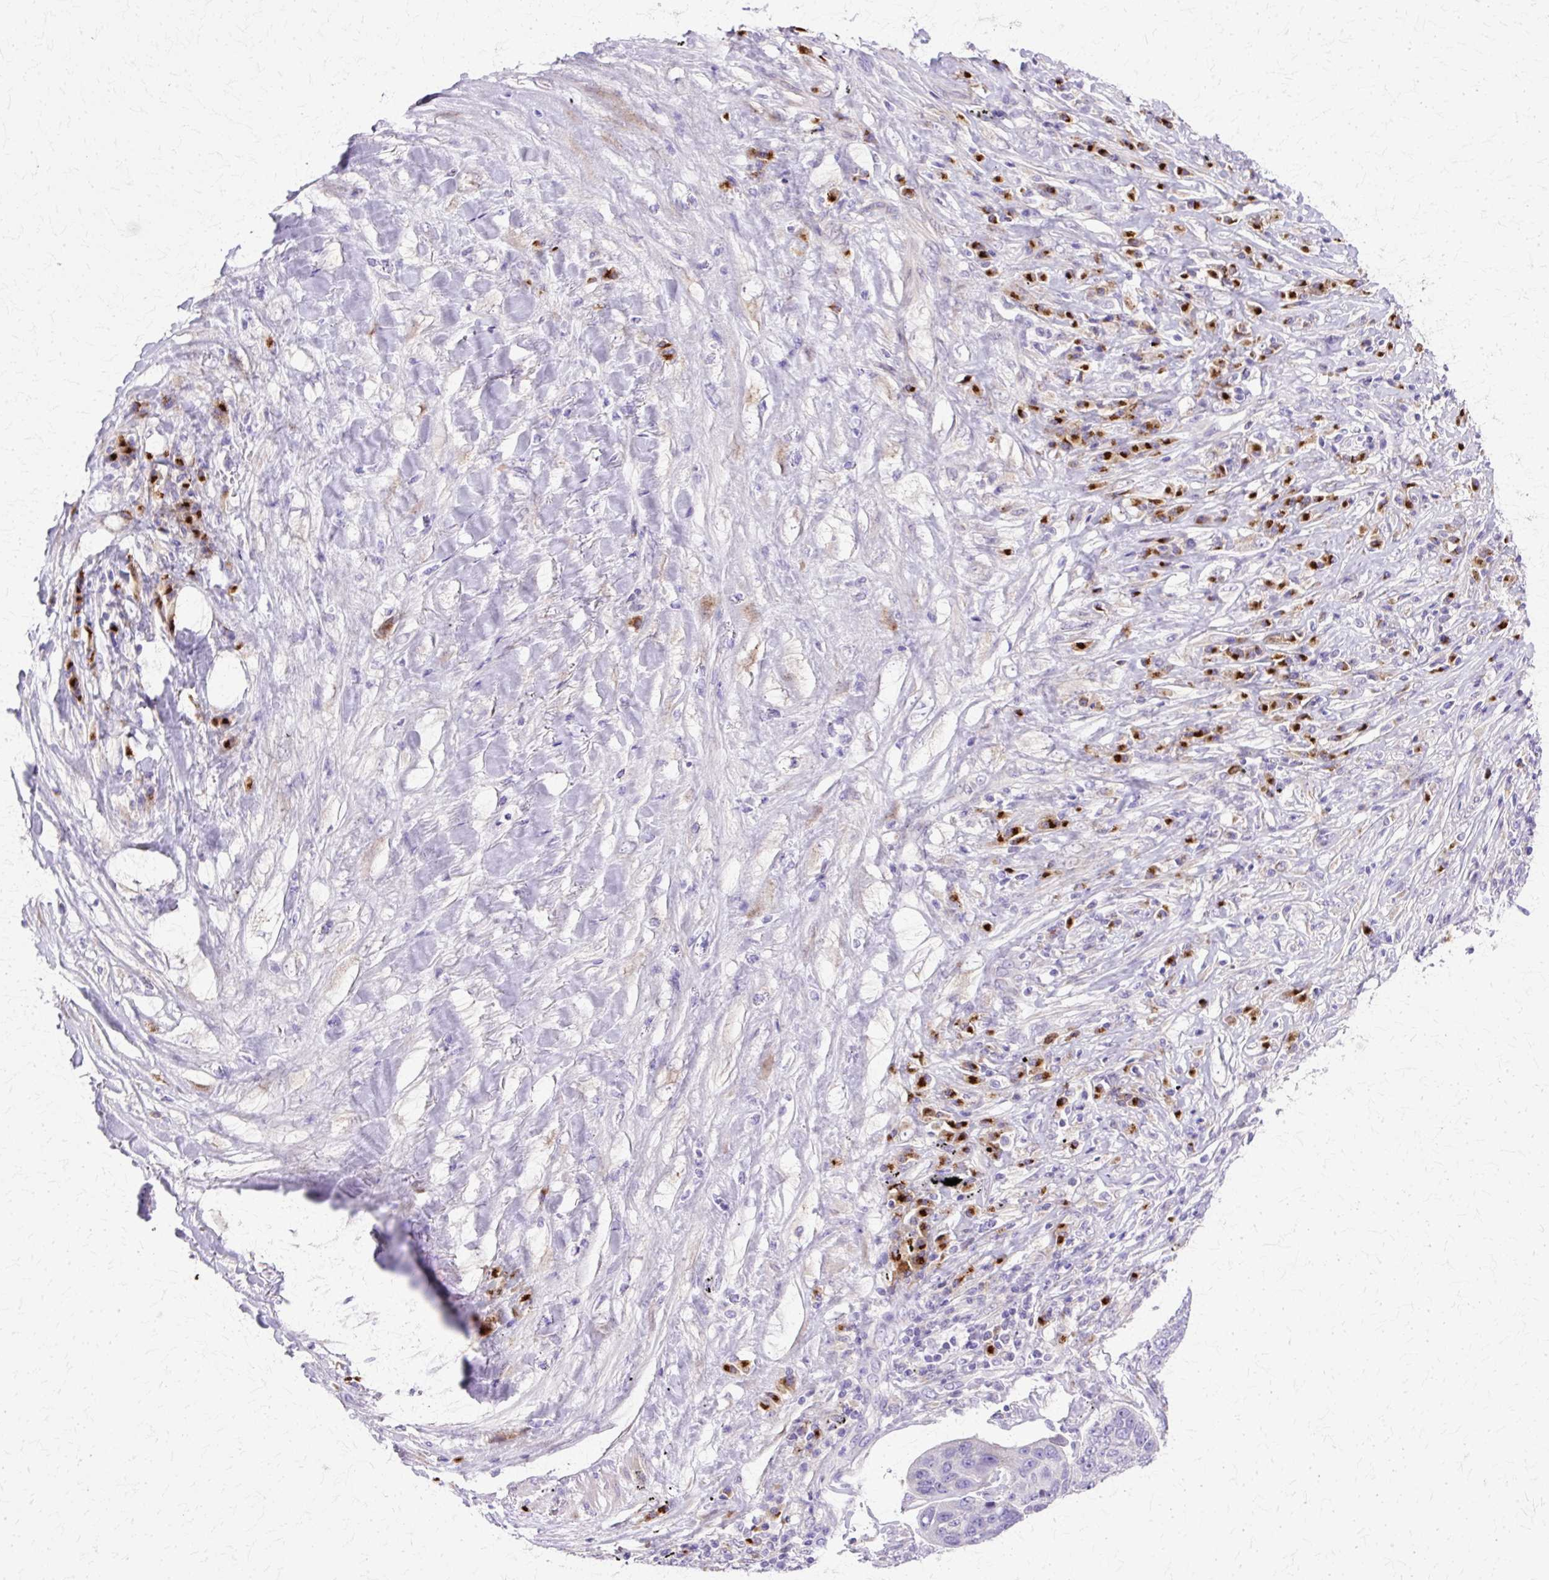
{"staining": {"intensity": "negative", "quantity": "none", "location": "none"}, "tissue": "lung cancer", "cell_type": "Tumor cells", "image_type": "cancer", "snomed": [{"axis": "morphology", "description": "Squamous cell carcinoma, NOS"}, {"axis": "topography", "description": "Lung"}], "caption": "Protein analysis of lung squamous cell carcinoma shows no significant staining in tumor cells.", "gene": "TBC1D3G", "patient": {"sex": "male", "age": 66}}